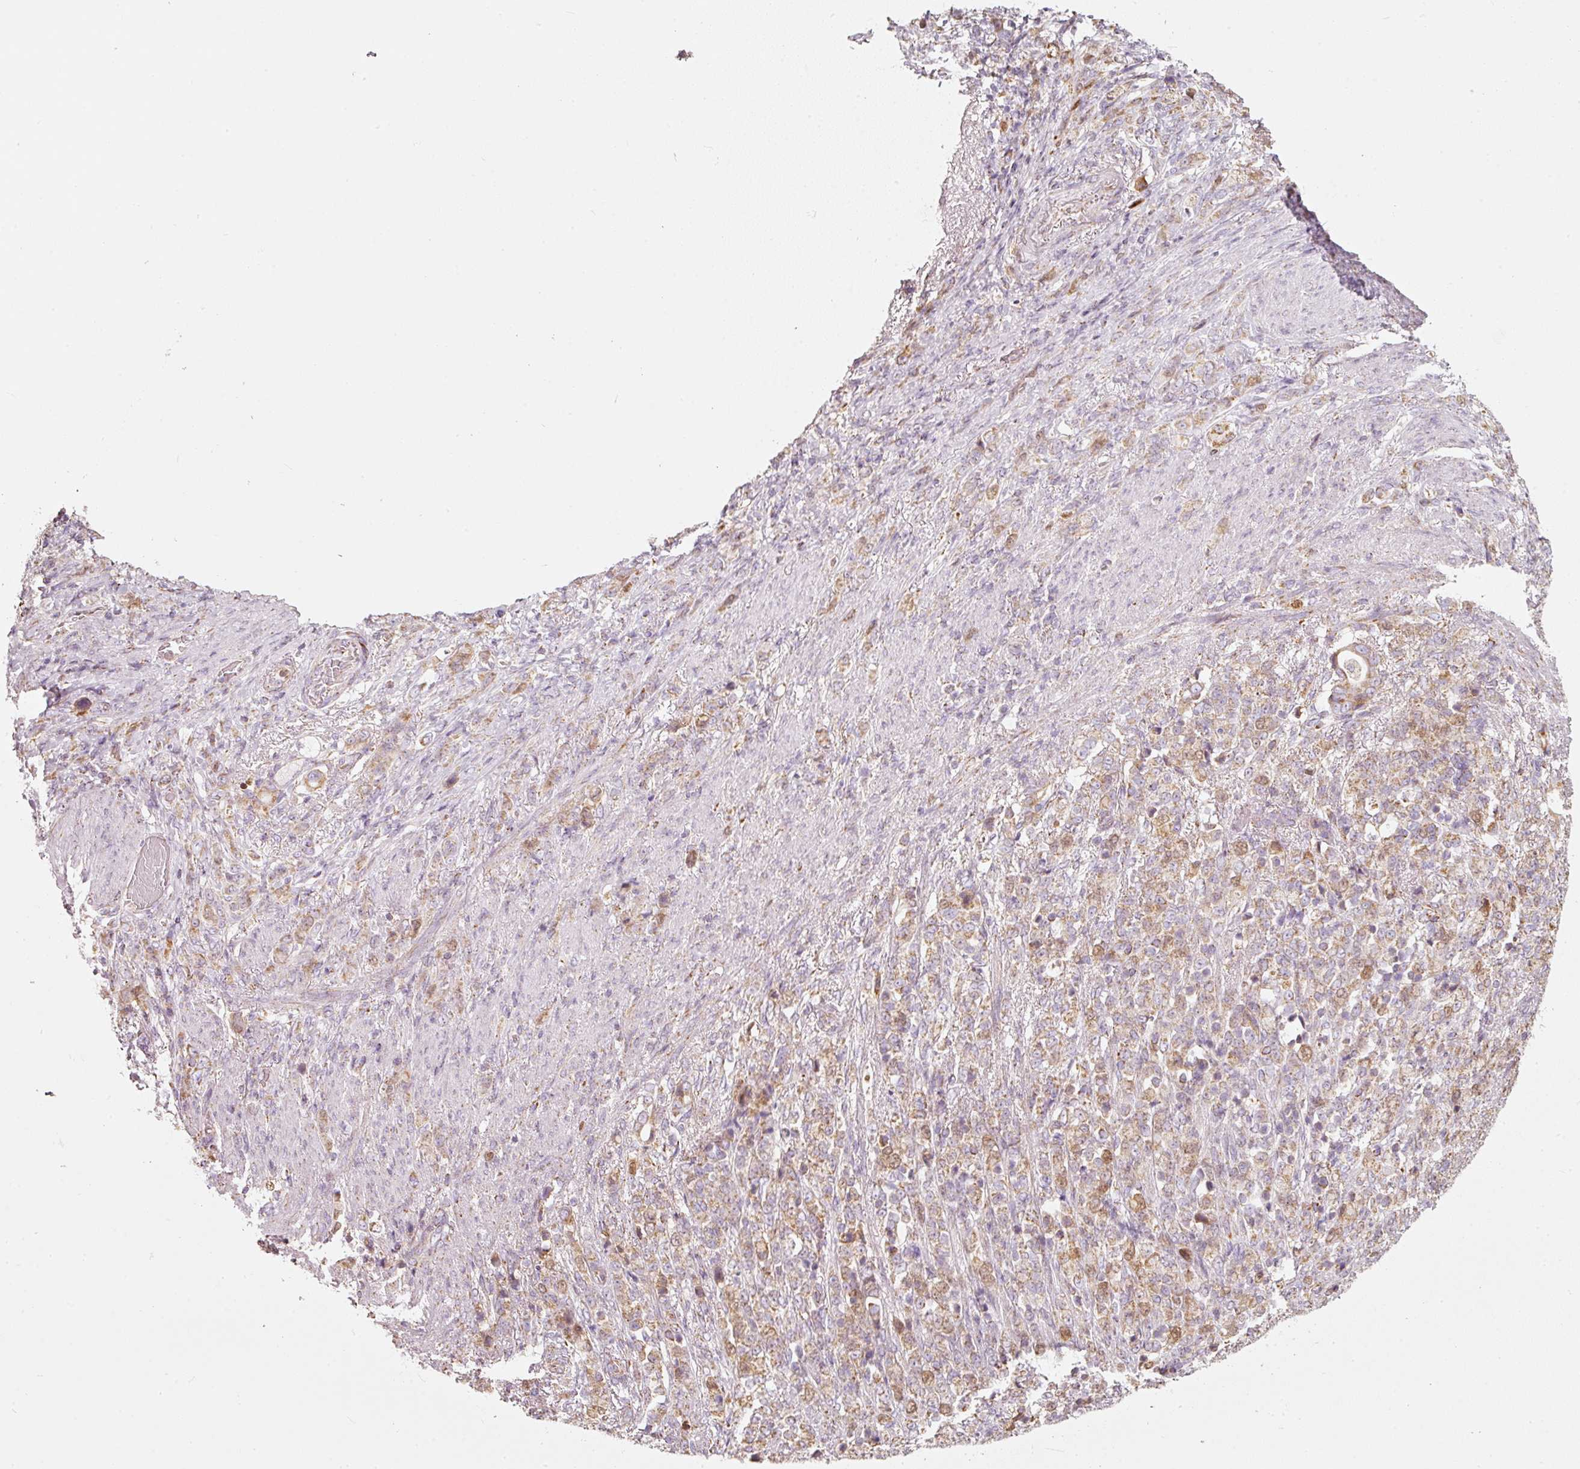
{"staining": {"intensity": "moderate", "quantity": "25%-75%", "location": "nuclear"}, "tissue": "stomach cancer", "cell_type": "Tumor cells", "image_type": "cancer", "snomed": [{"axis": "morphology", "description": "Adenocarcinoma, NOS"}, {"axis": "topography", "description": "Stomach"}], "caption": "Immunohistochemical staining of adenocarcinoma (stomach) reveals medium levels of moderate nuclear protein positivity in about 25%-75% of tumor cells.", "gene": "DUT", "patient": {"sex": "female", "age": 79}}